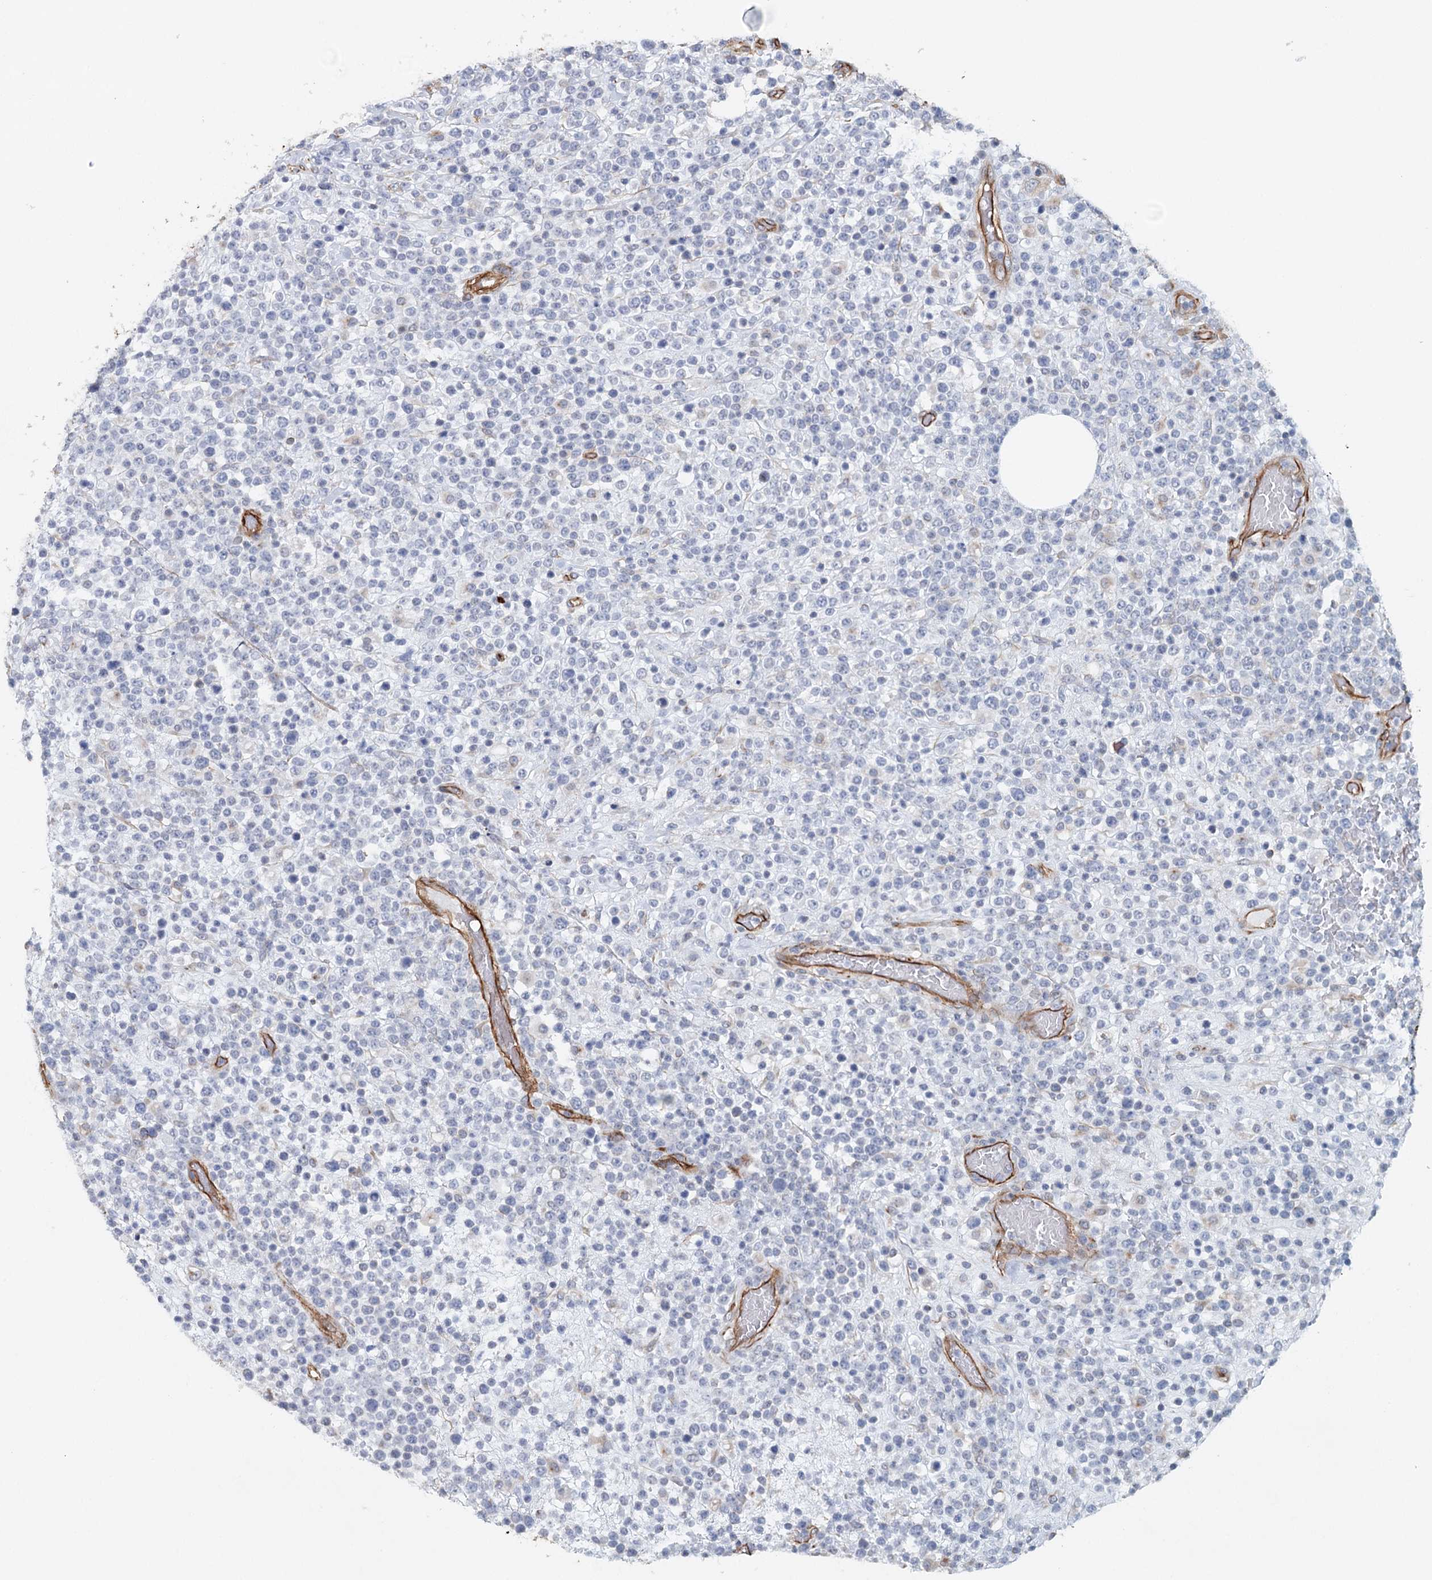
{"staining": {"intensity": "negative", "quantity": "none", "location": "none"}, "tissue": "lymphoma", "cell_type": "Tumor cells", "image_type": "cancer", "snomed": [{"axis": "morphology", "description": "Malignant lymphoma, non-Hodgkin's type, High grade"}, {"axis": "topography", "description": "Colon"}], "caption": "A high-resolution image shows immunohistochemistry staining of high-grade malignant lymphoma, non-Hodgkin's type, which displays no significant expression in tumor cells.", "gene": "SYNPO", "patient": {"sex": "female", "age": 53}}